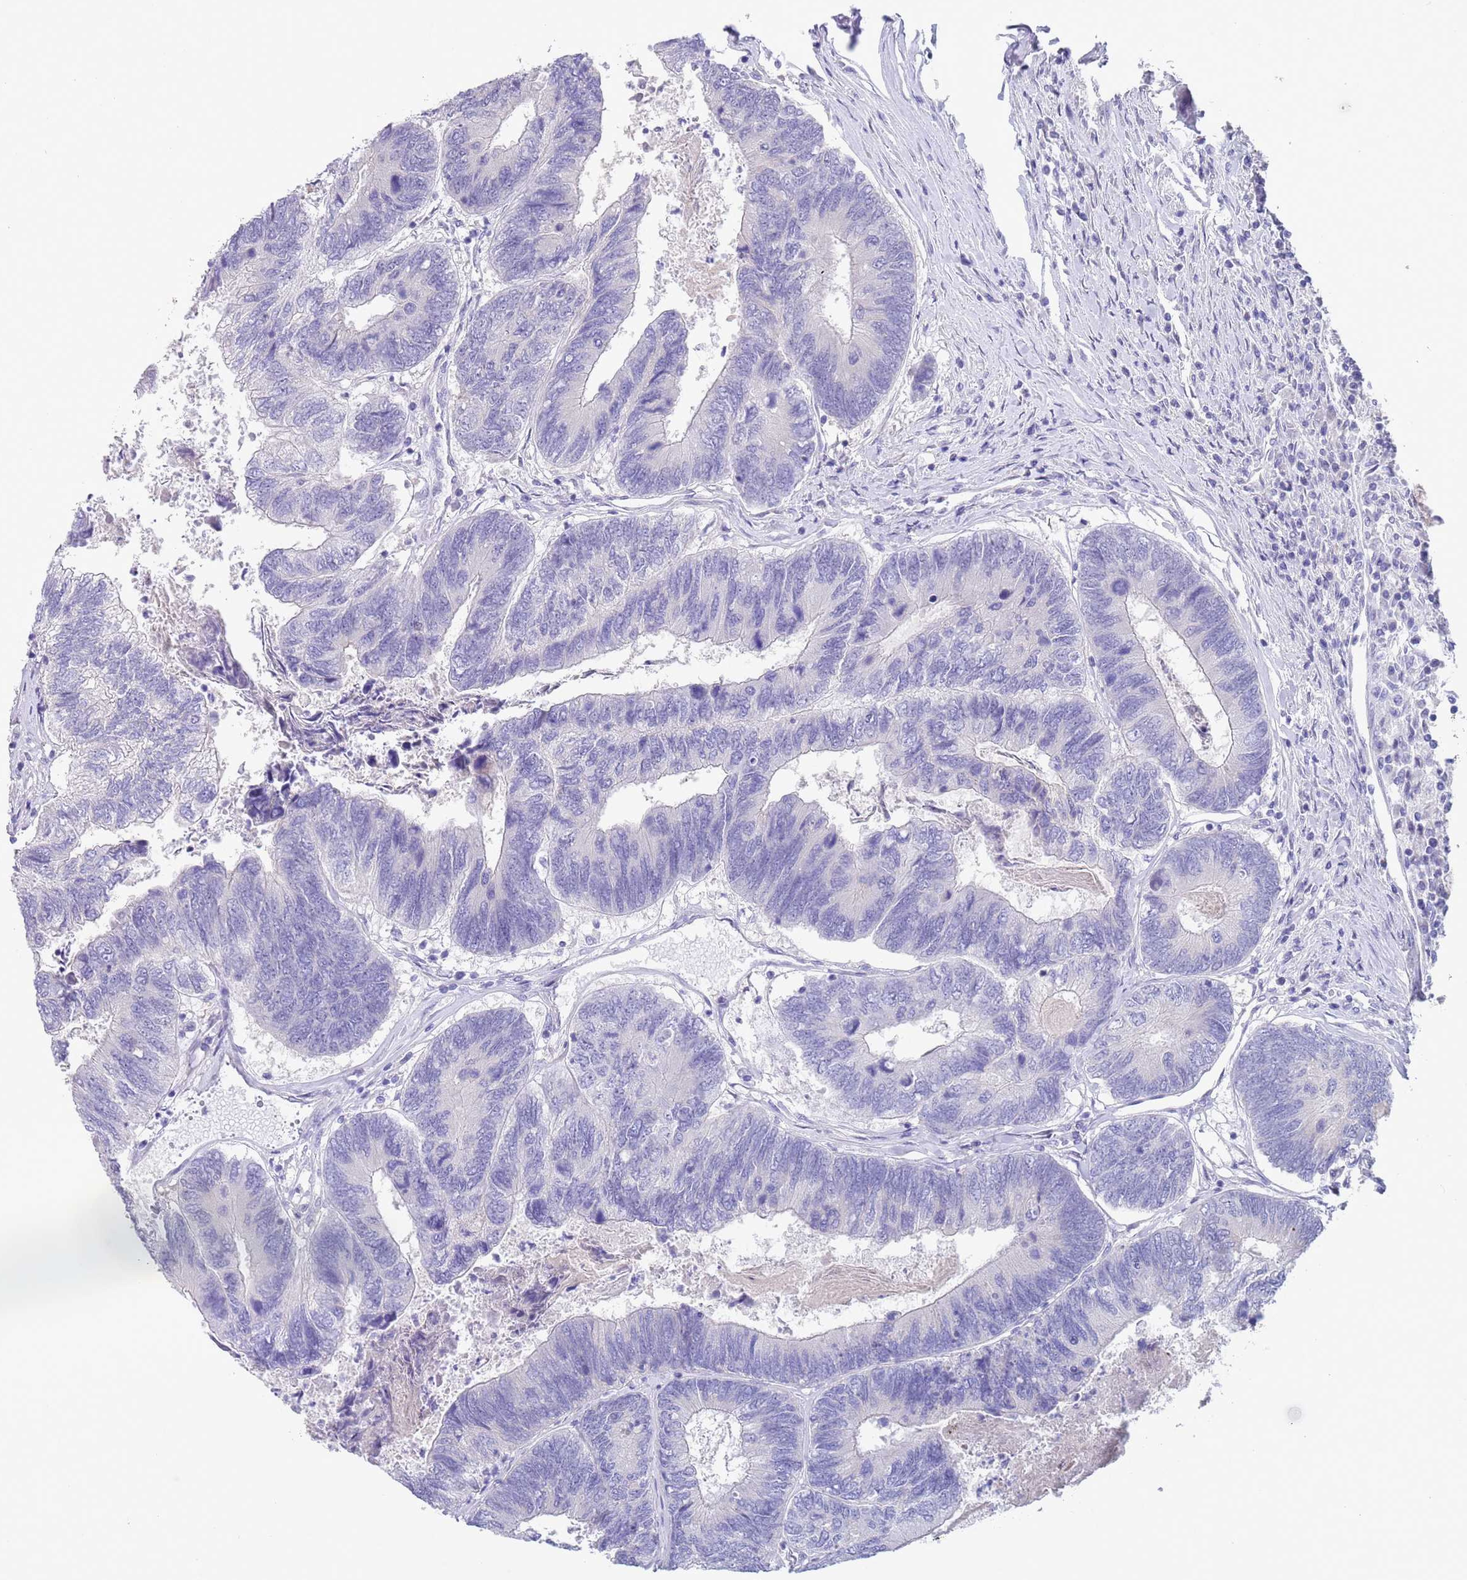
{"staining": {"intensity": "negative", "quantity": "none", "location": "none"}, "tissue": "colorectal cancer", "cell_type": "Tumor cells", "image_type": "cancer", "snomed": [{"axis": "morphology", "description": "Adenocarcinoma, NOS"}, {"axis": "topography", "description": "Colon"}], "caption": "Colorectal cancer was stained to show a protein in brown. There is no significant expression in tumor cells.", "gene": "SPIRE2", "patient": {"sex": "female", "age": 67}}